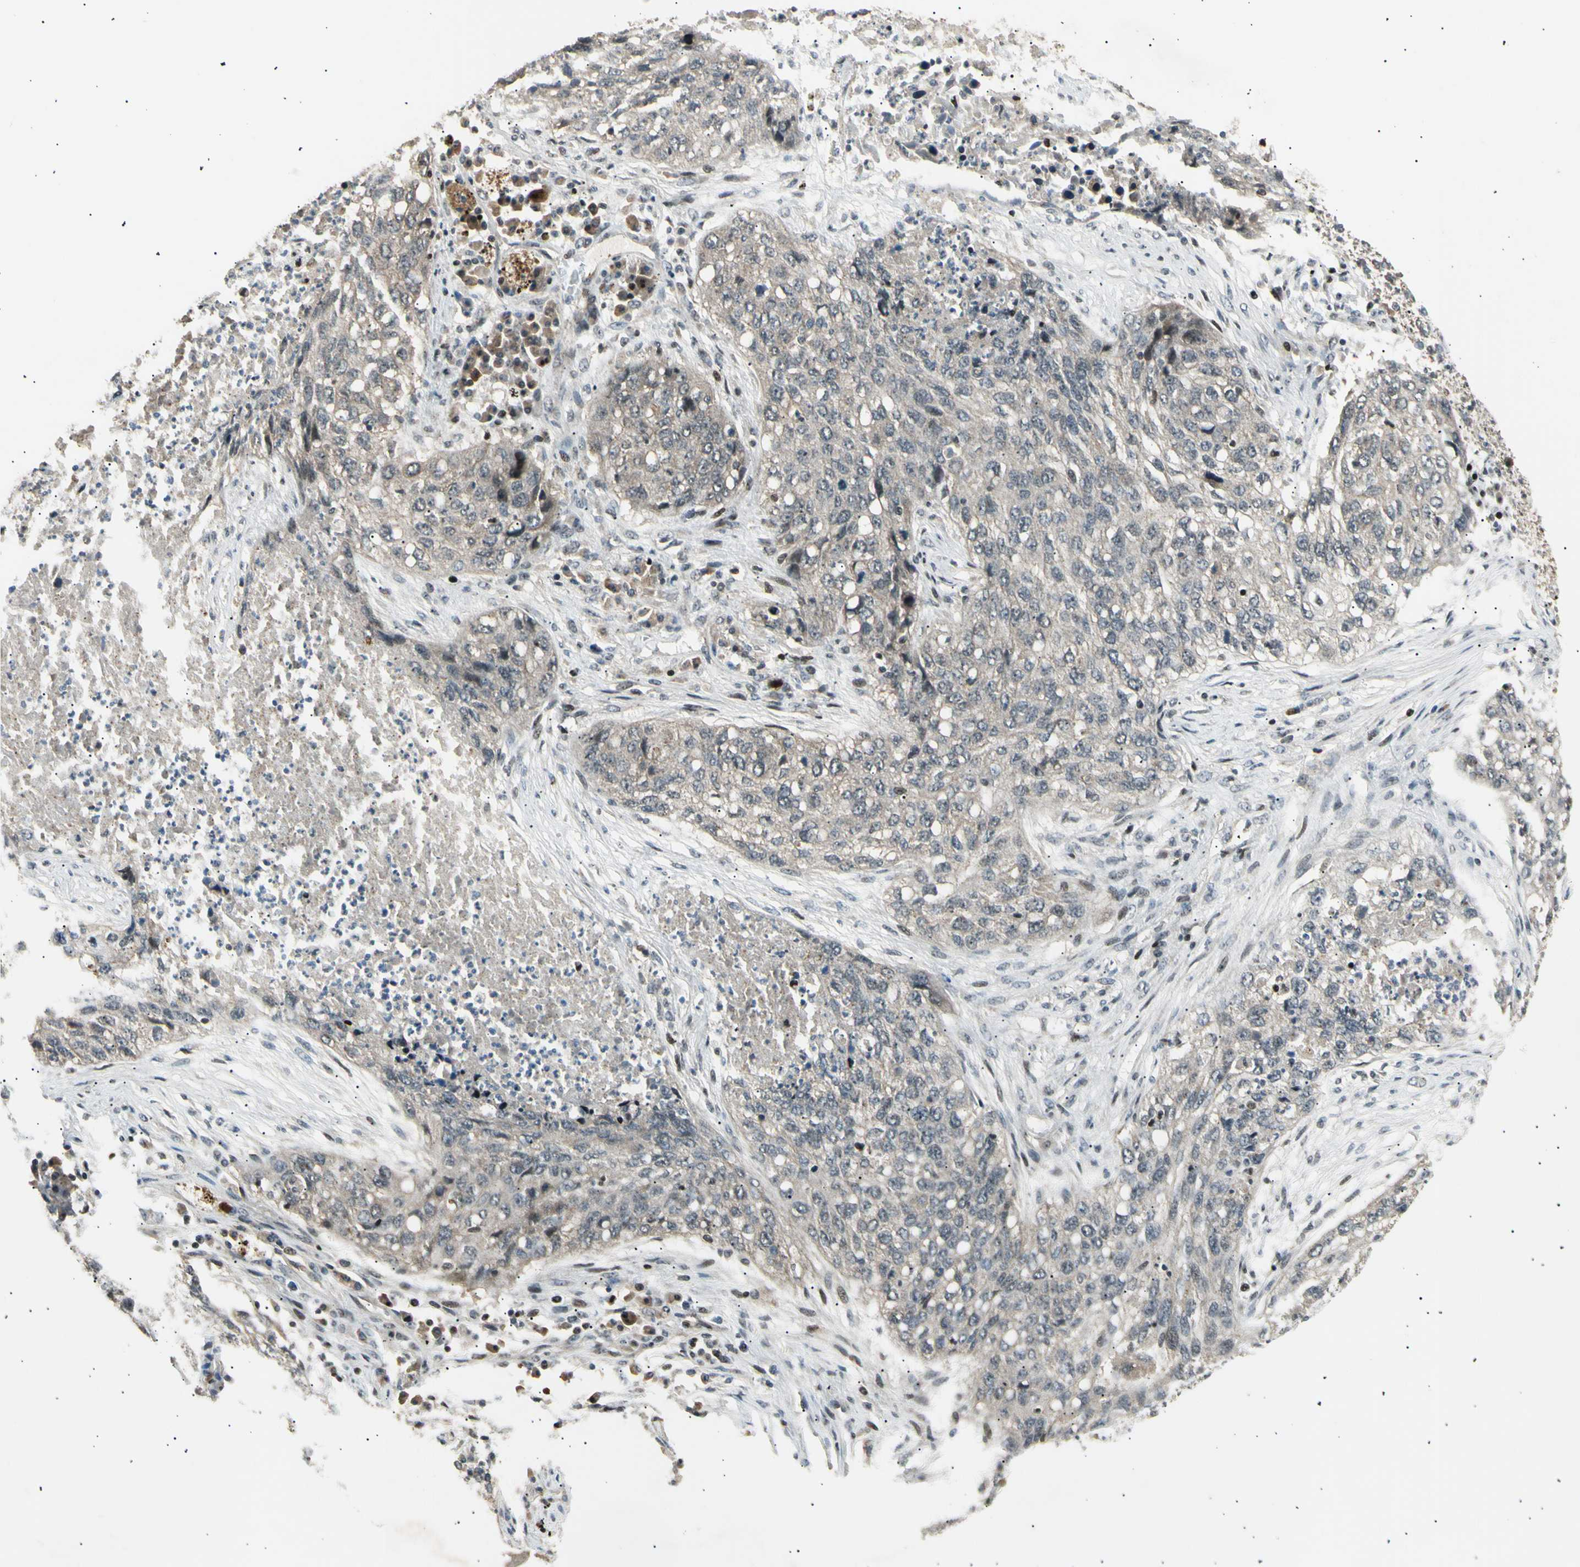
{"staining": {"intensity": "weak", "quantity": ">75%", "location": "cytoplasmic/membranous"}, "tissue": "lung cancer", "cell_type": "Tumor cells", "image_type": "cancer", "snomed": [{"axis": "morphology", "description": "Squamous cell carcinoma, NOS"}, {"axis": "topography", "description": "Lung"}], "caption": "Squamous cell carcinoma (lung) stained with a brown dye reveals weak cytoplasmic/membranous positive expression in approximately >75% of tumor cells.", "gene": "NUAK2", "patient": {"sex": "female", "age": 63}}